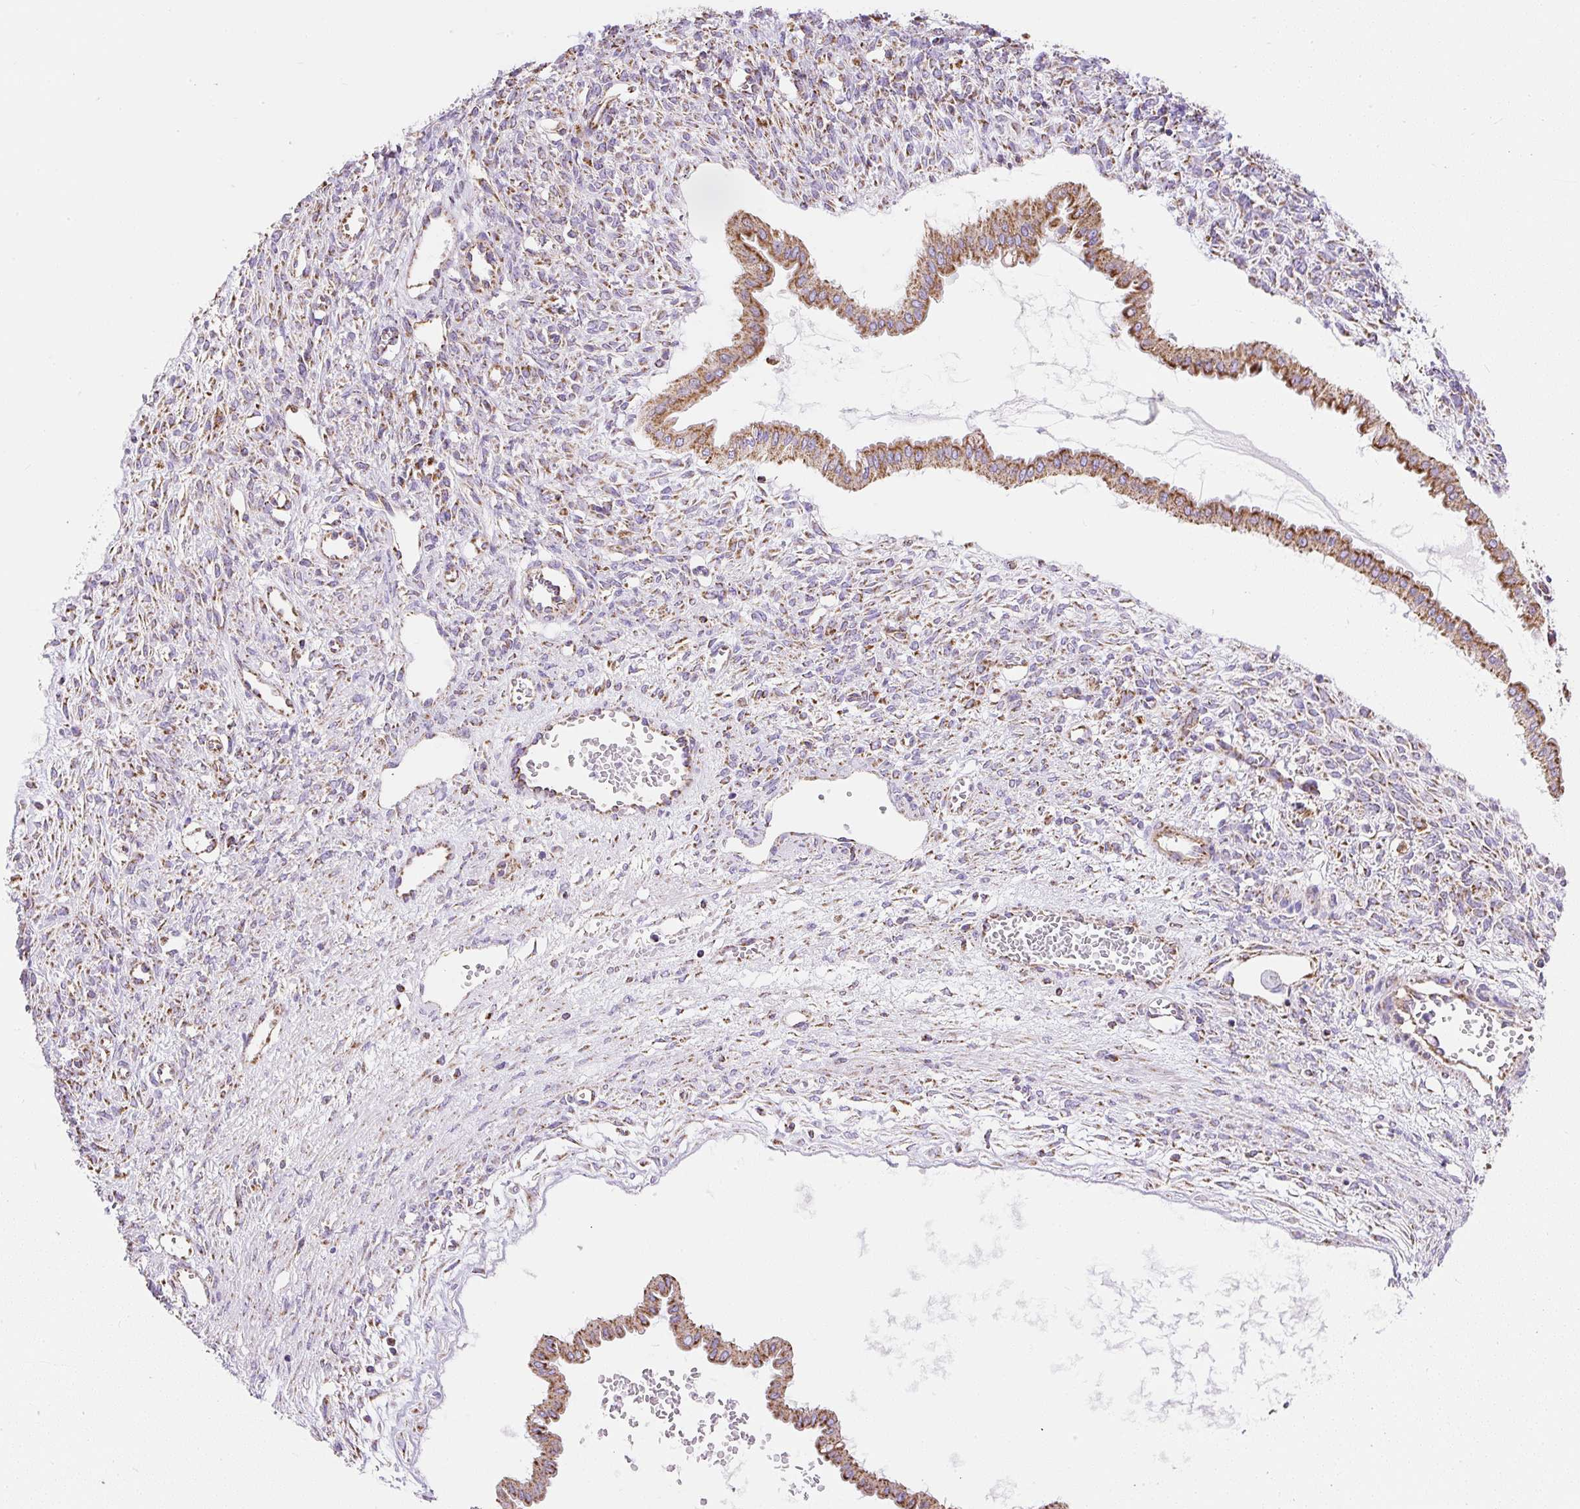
{"staining": {"intensity": "moderate", "quantity": ">75%", "location": "cytoplasmic/membranous"}, "tissue": "ovarian cancer", "cell_type": "Tumor cells", "image_type": "cancer", "snomed": [{"axis": "morphology", "description": "Cystadenocarcinoma, mucinous, NOS"}, {"axis": "topography", "description": "Ovary"}], "caption": "This histopathology image reveals immunohistochemistry (IHC) staining of ovarian cancer (mucinous cystadenocarcinoma), with medium moderate cytoplasmic/membranous positivity in approximately >75% of tumor cells.", "gene": "DAAM2", "patient": {"sex": "female", "age": 73}}